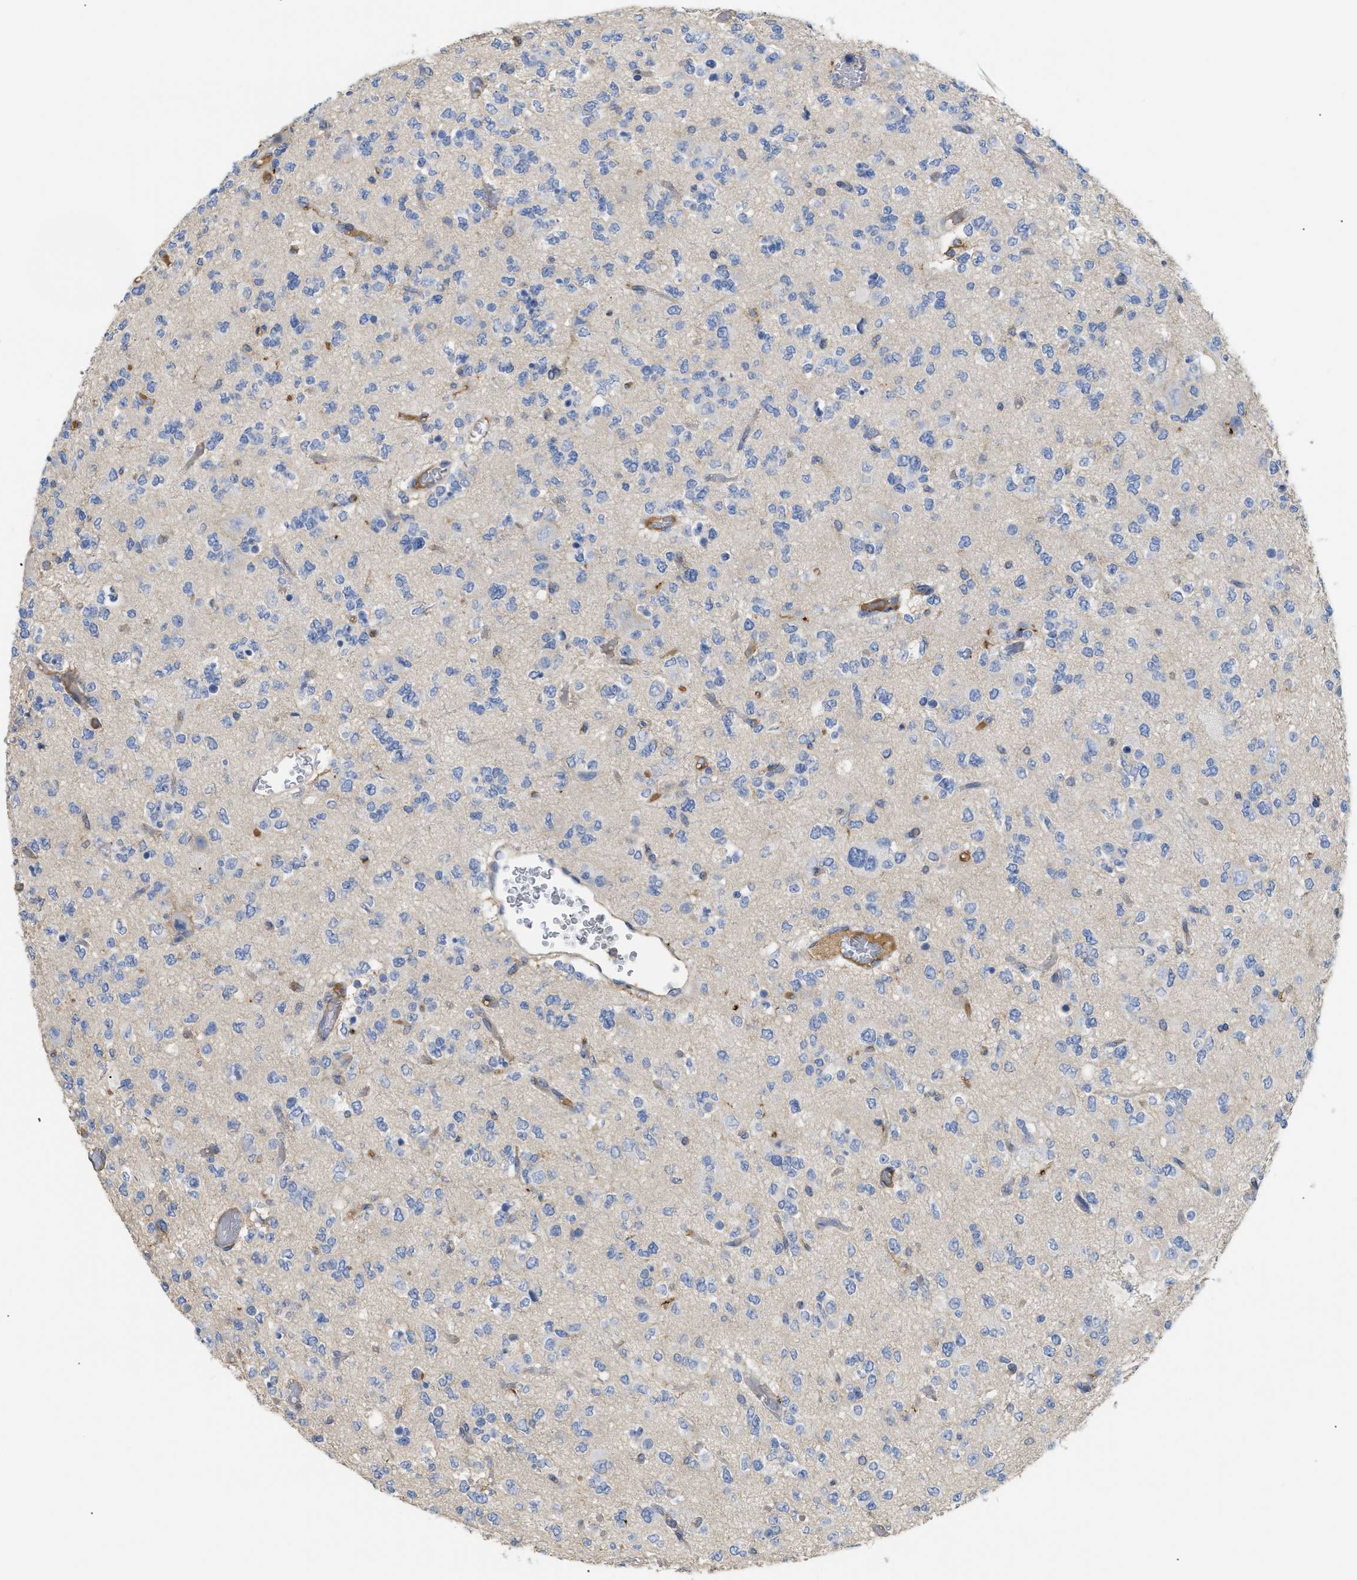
{"staining": {"intensity": "negative", "quantity": "none", "location": "none"}, "tissue": "glioma", "cell_type": "Tumor cells", "image_type": "cancer", "snomed": [{"axis": "morphology", "description": "Glioma, malignant, Low grade"}, {"axis": "topography", "description": "Brain"}], "caption": "A micrograph of malignant low-grade glioma stained for a protein reveals no brown staining in tumor cells.", "gene": "ANXA4", "patient": {"sex": "male", "age": 38}}